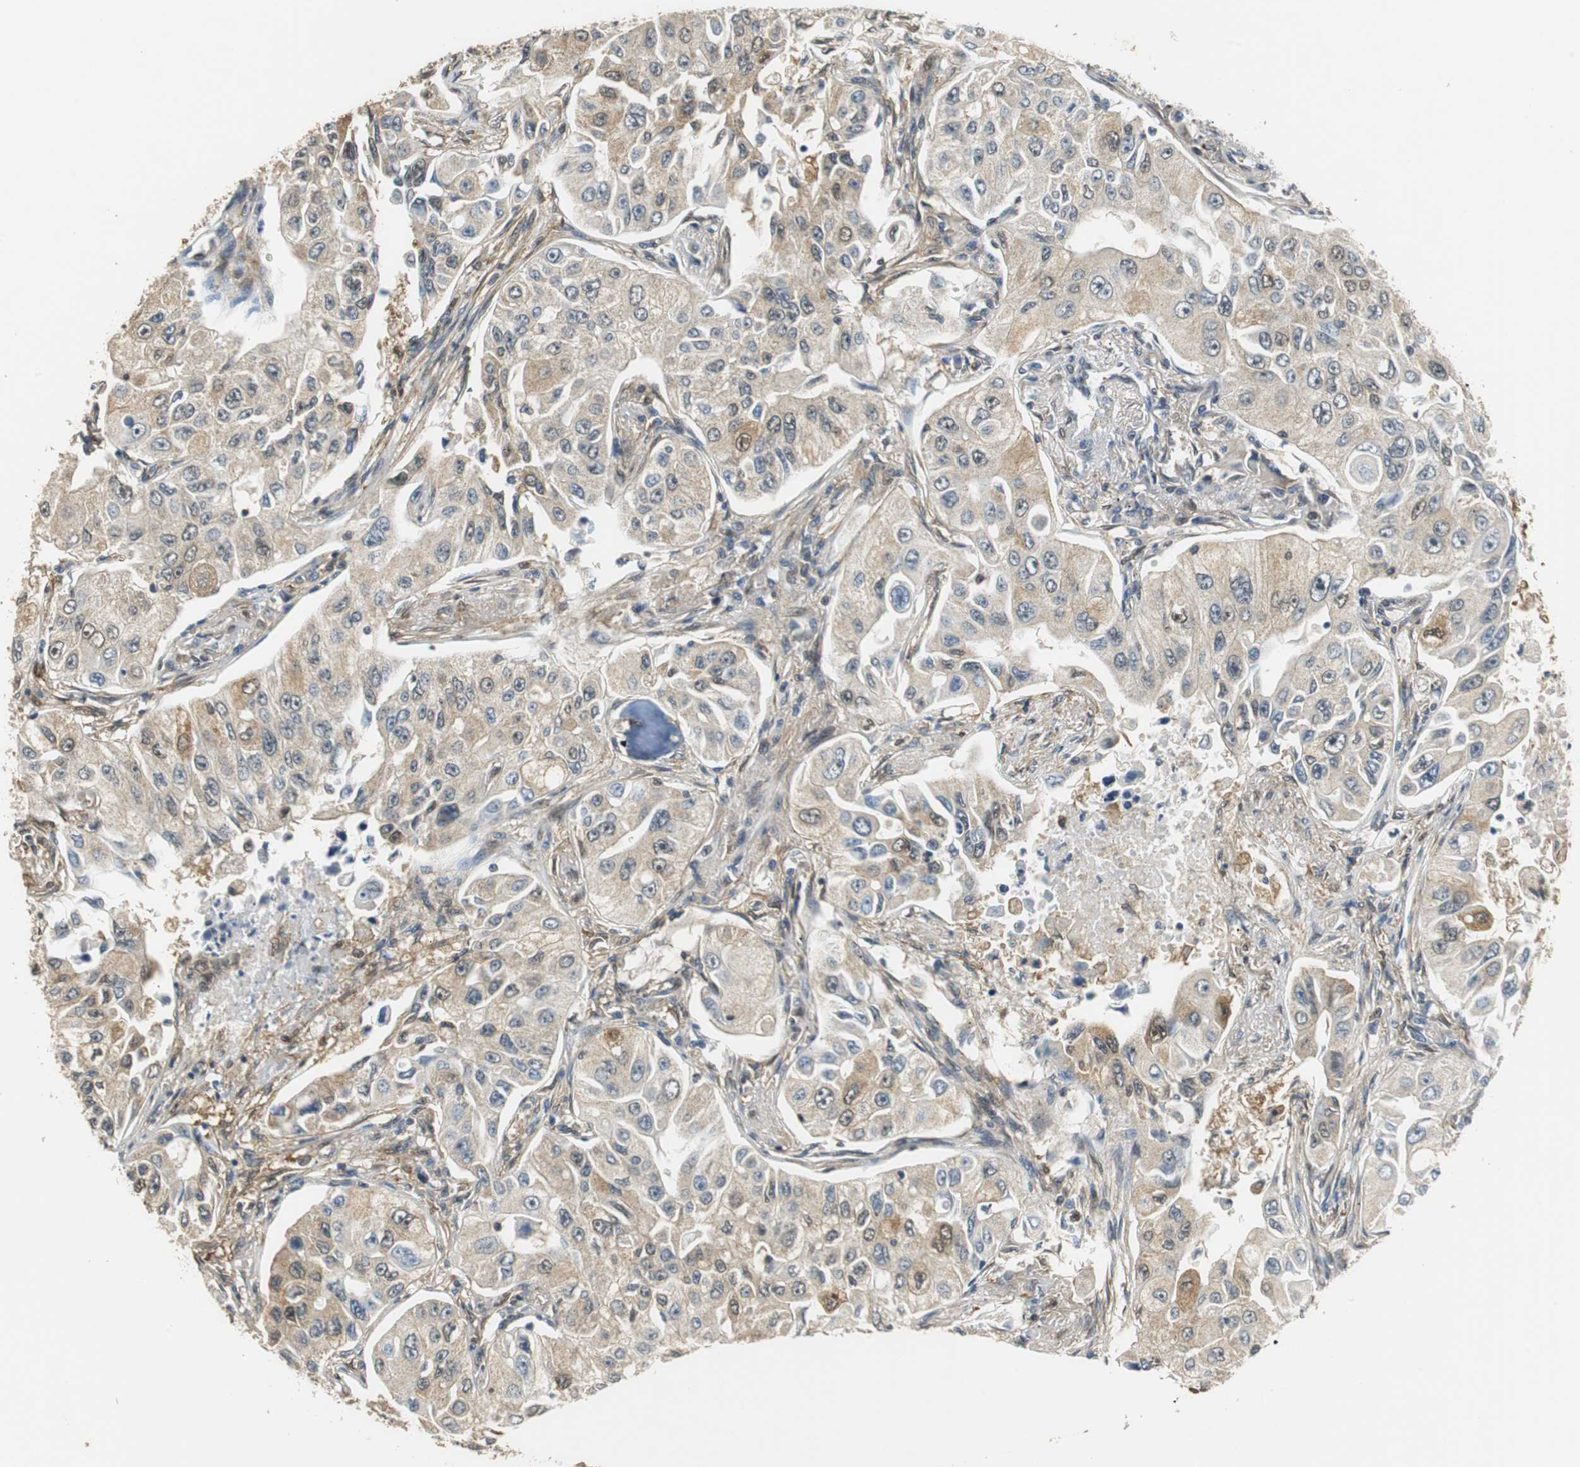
{"staining": {"intensity": "weak", "quantity": "25%-75%", "location": "cytoplasmic/membranous"}, "tissue": "lung cancer", "cell_type": "Tumor cells", "image_type": "cancer", "snomed": [{"axis": "morphology", "description": "Adenocarcinoma, NOS"}, {"axis": "topography", "description": "Lung"}], "caption": "The histopathology image shows a brown stain indicating the presence of a protein in the cytoplasmic/membranous of tumor cells in lung cancer (adenocarcinoma).", "gene": "UBQLN2", "patient": {"sex": "male", "age": 84}}